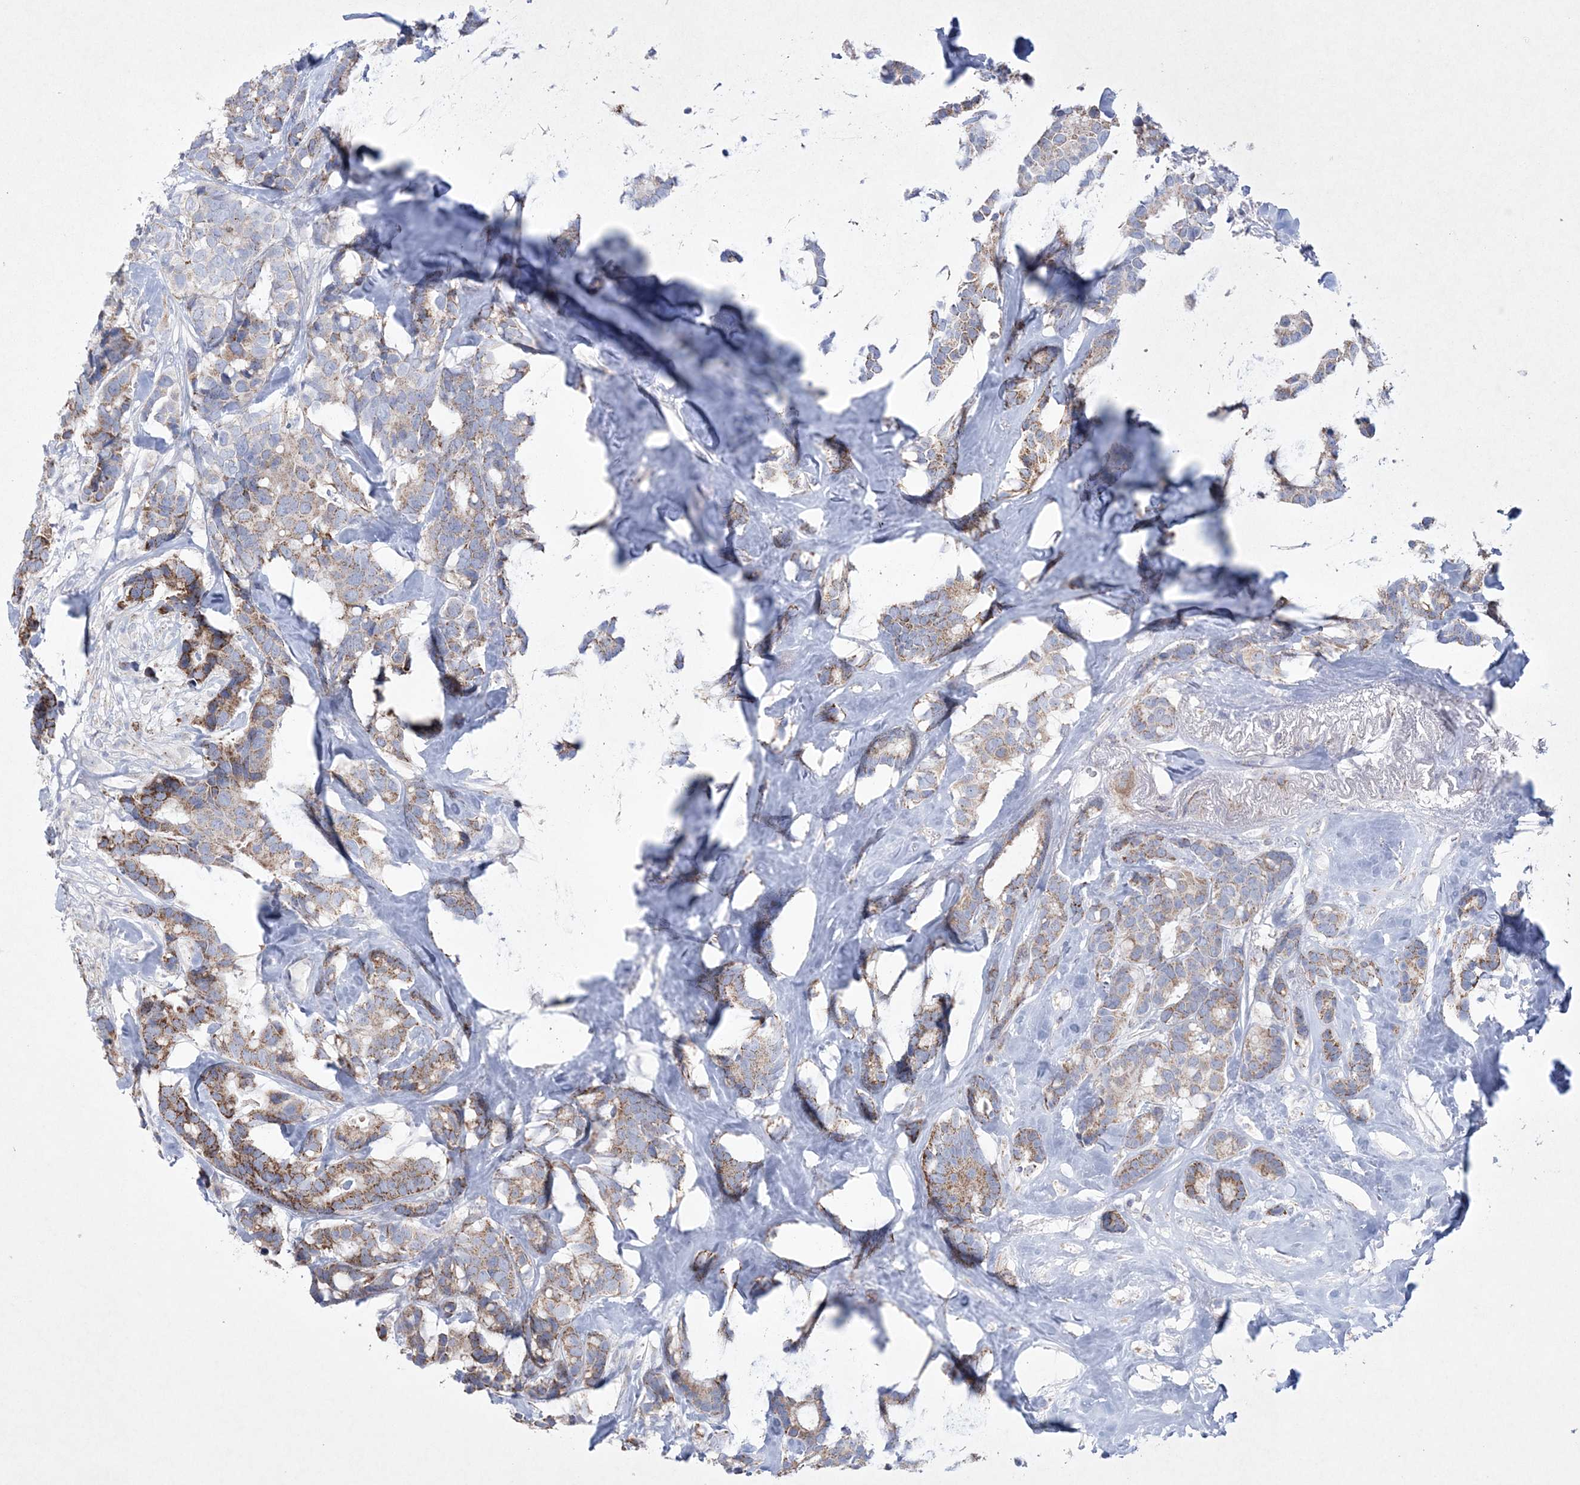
{"staining": {"intensity": "moderate", "quantity": ">75%", "location": "cytoplasmic/membranous"}, "tissue": "breast cancer", "cell_type": "Tumor cells", "image_type": "cancer", "snomed": [{"axis": "morphology", "description": "Duct carcinoma"}, {"axis": "topography", "description": "Breast"}], "caption": "Protein expression by immunohistochemistry (IHC) exhibits moderate cytoplasmic/membranous expression in about >75% of tumor cells in breast cancer. (Stains: DAB in brown, nuclei in blue, Microscopy: brightfield microscopy at high magnification).", "gene": "CES4A", "patient": {"sex": "female", "age": 40}}